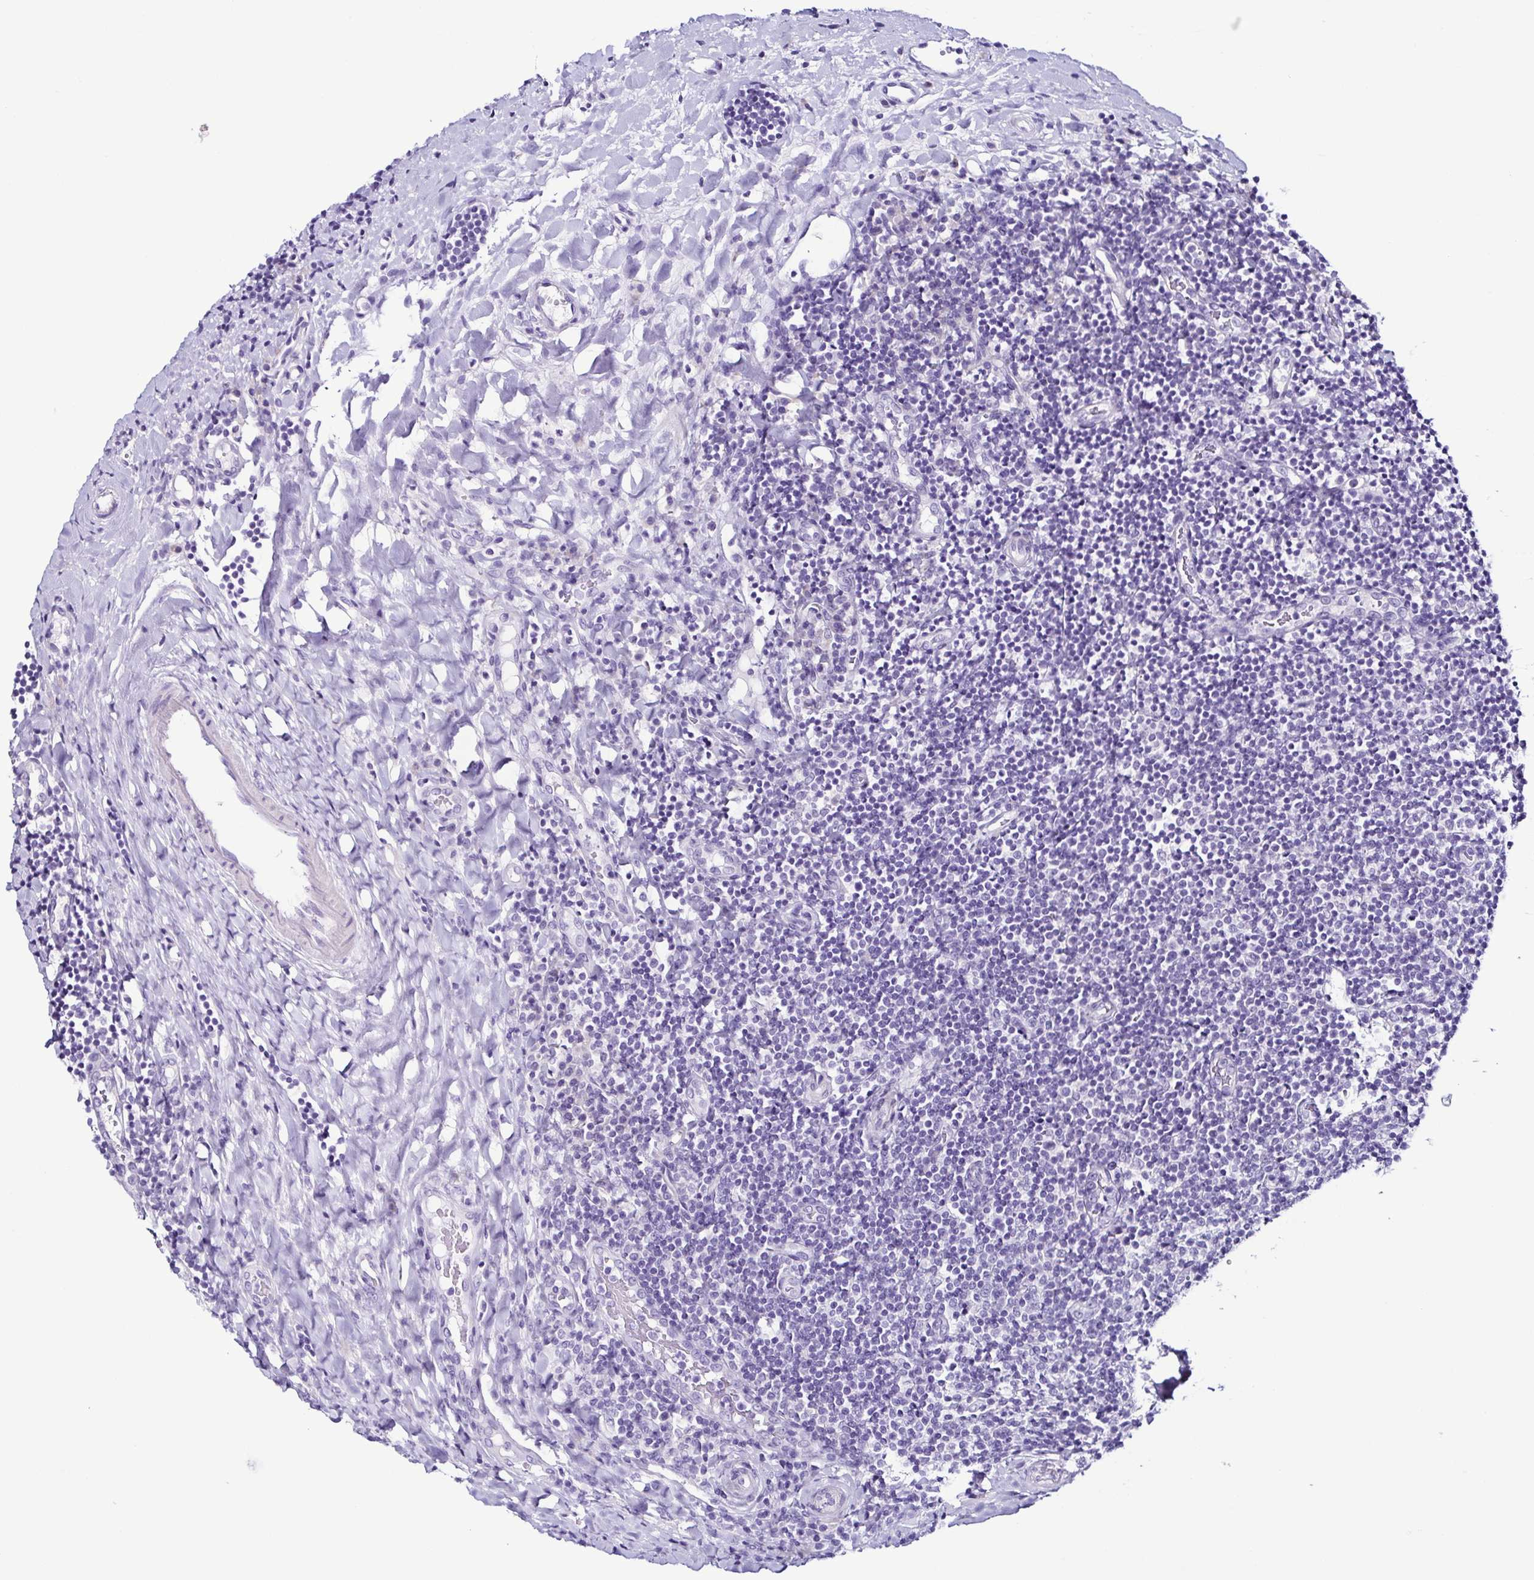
{"staining": {"intensity": "negative", "quantity": "none", "location": "none"}, "tissue": "tonsil", "cell_type": "Germinal center cells", "image_type": "normal", "snomed": [{"axis": "morphology", "description": "Normal tissue, NOS"}, {"axis": "topography", "description": "Tonsil"}], "caption": "Immunohistochemistry of benign human tonsil reveals no staining in germinal center cells. The staining is performed using DAB brown chromogen with nuclei counter-stained in using hematoxylin.", "gene": "SRL", "patient": {"sex": "female", "age": 10}}